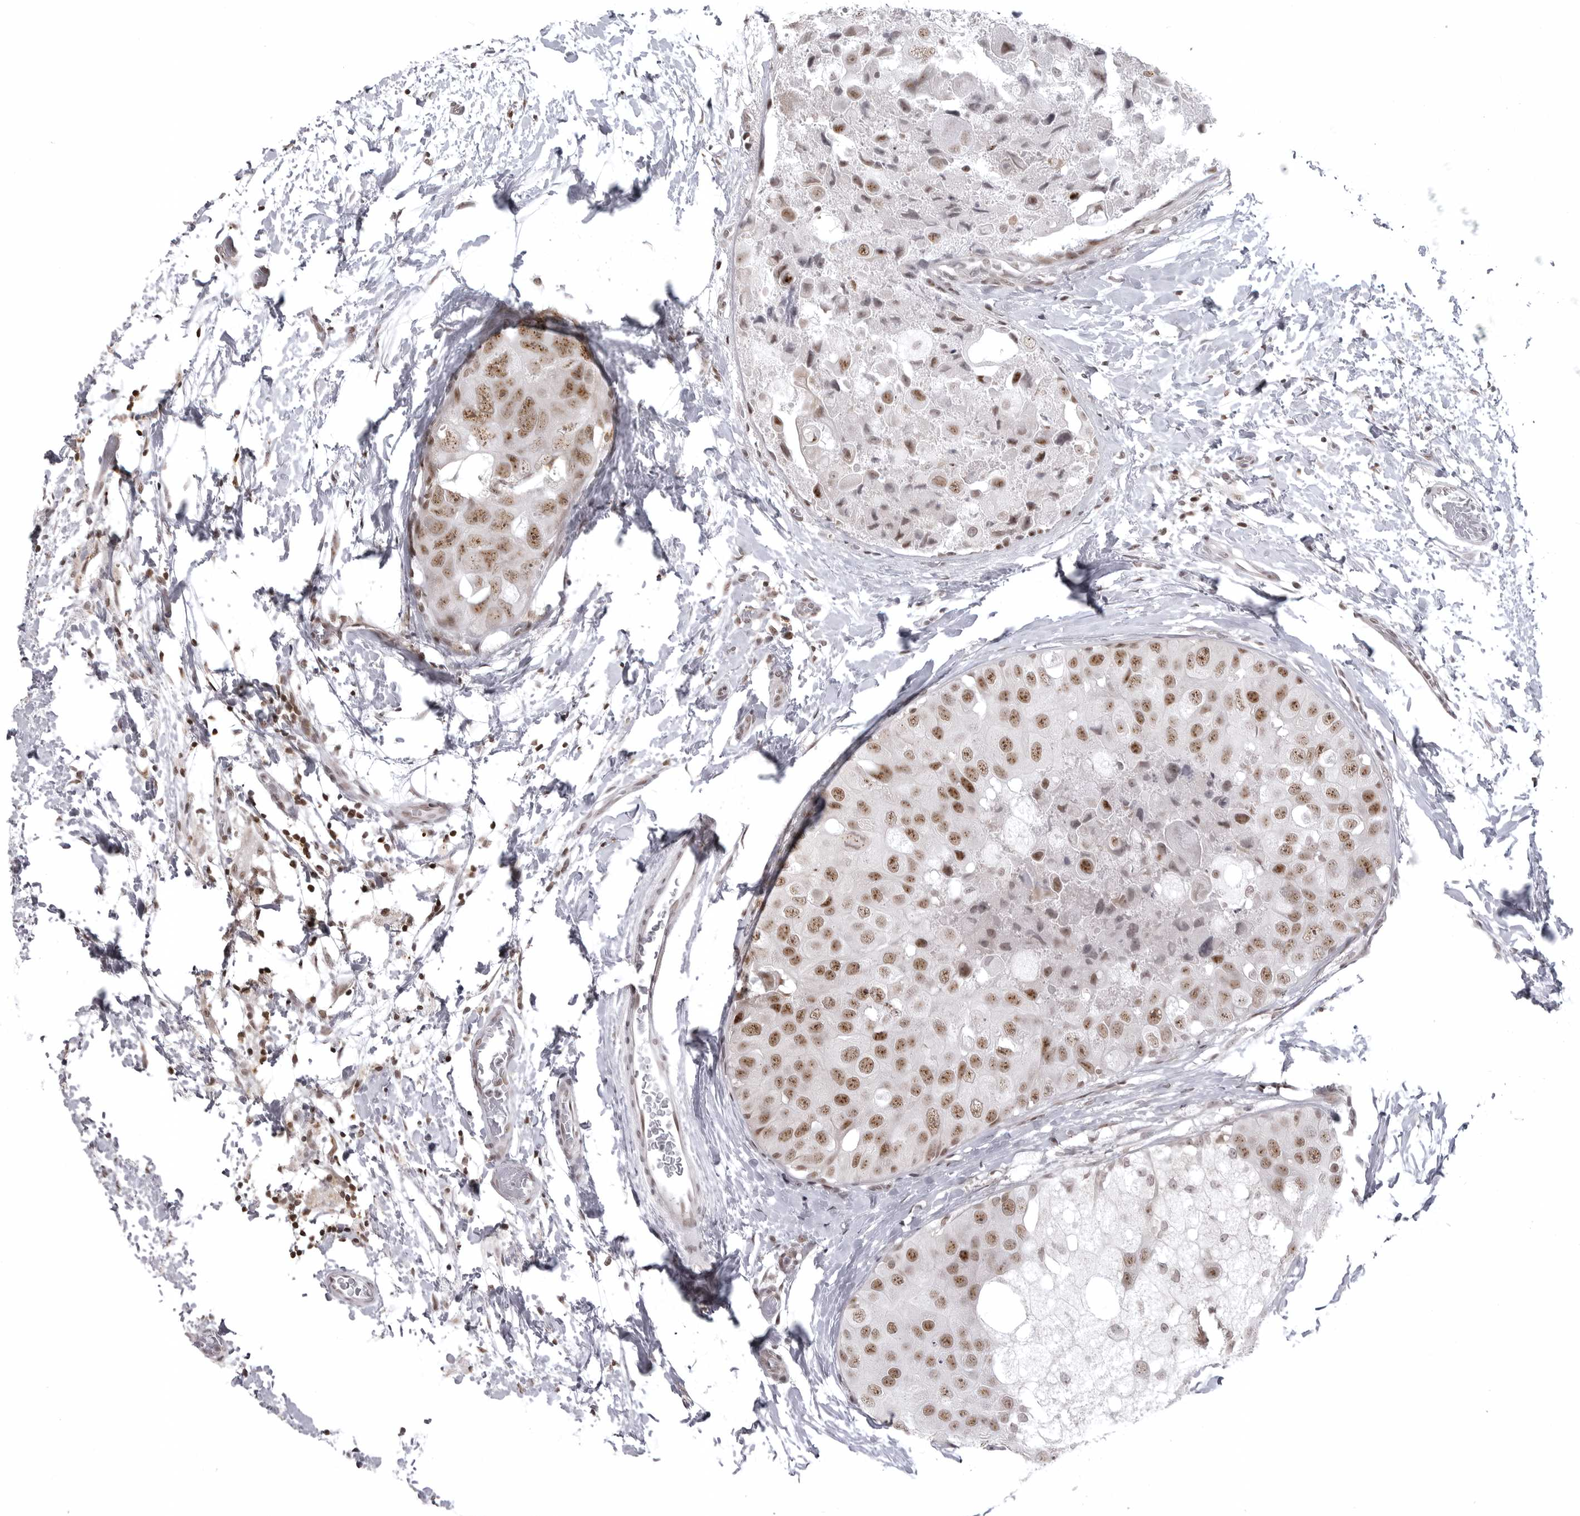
{"staining": {"intensity": "moderate", "quantity": ">75%", "location": "nuclear"}, "tissue": "breast cancer", "cell_type": "Tumor cells", "image_type": "cancer", "snomed": [{"axis": "morphology", "description": "Duct carcinoma"}, {"axis": "topography", "description": "Breast"}], "caption": "Approximately >75% of tumor cells in invasive ductal carcinoma (breast) display moderate nuclear protein expression as visualized by brown immunohistochemical staining.", "gene": "WRAP53", "patient": {"sex": "female", "age": 62}}